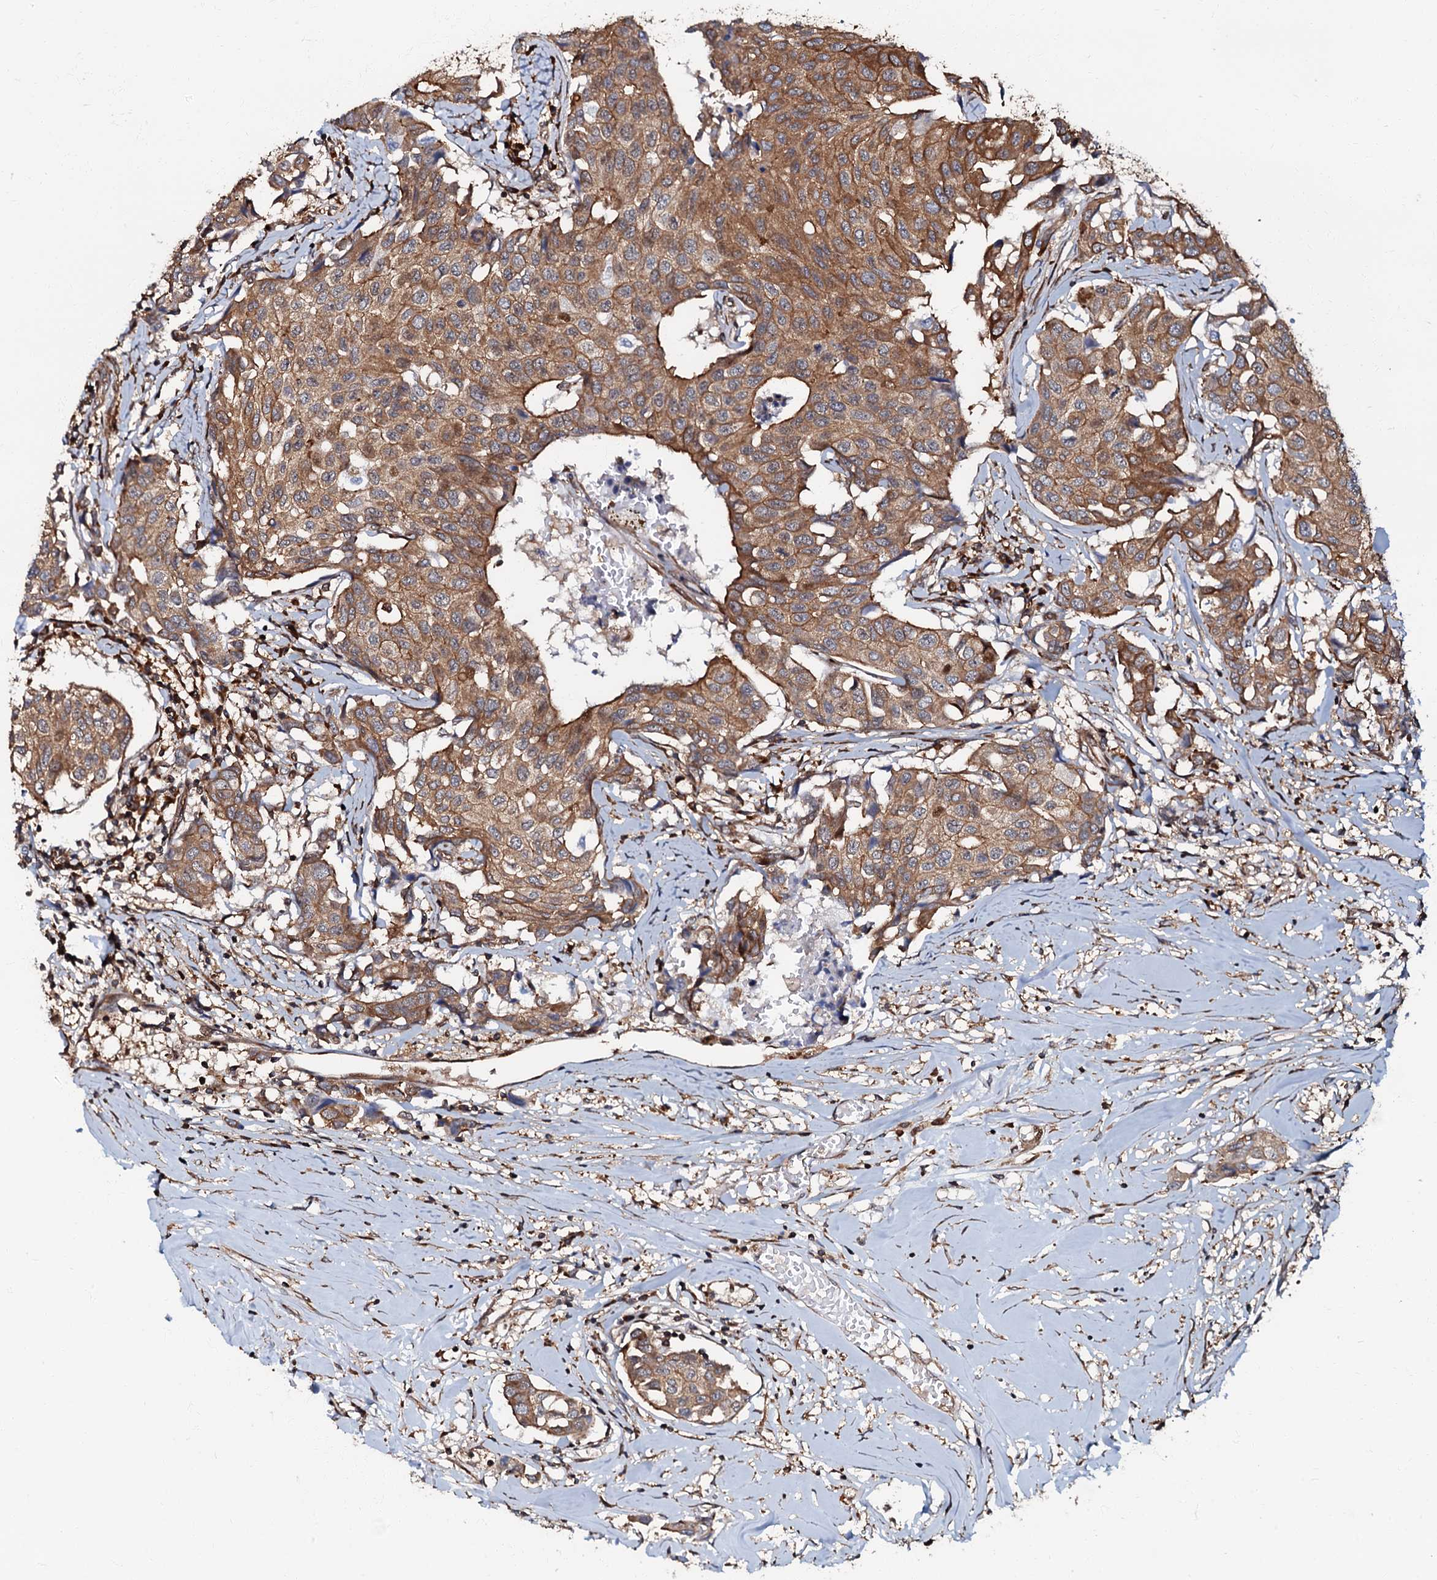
{"staining": {"intensity": "moderate", "quantity": ">75%", "location": "cytoplasmic/membranous"}, "tissue": "breast cancer", "cell_type": "Tumor cells", "image_type": "cancer", "snomed": [{"axis": "morphology", "description": "Duct carcinoma"}, {"axis": "topography", "description": "Breast"}], "caption": "Breast infiltrating ductal carcinoma tissue reveals moderate cytoplasmic/membranous positivity in approximately >75% of tumor cells", "gene": "OSBP", "patient": {"sex": "female", "age": 80}}